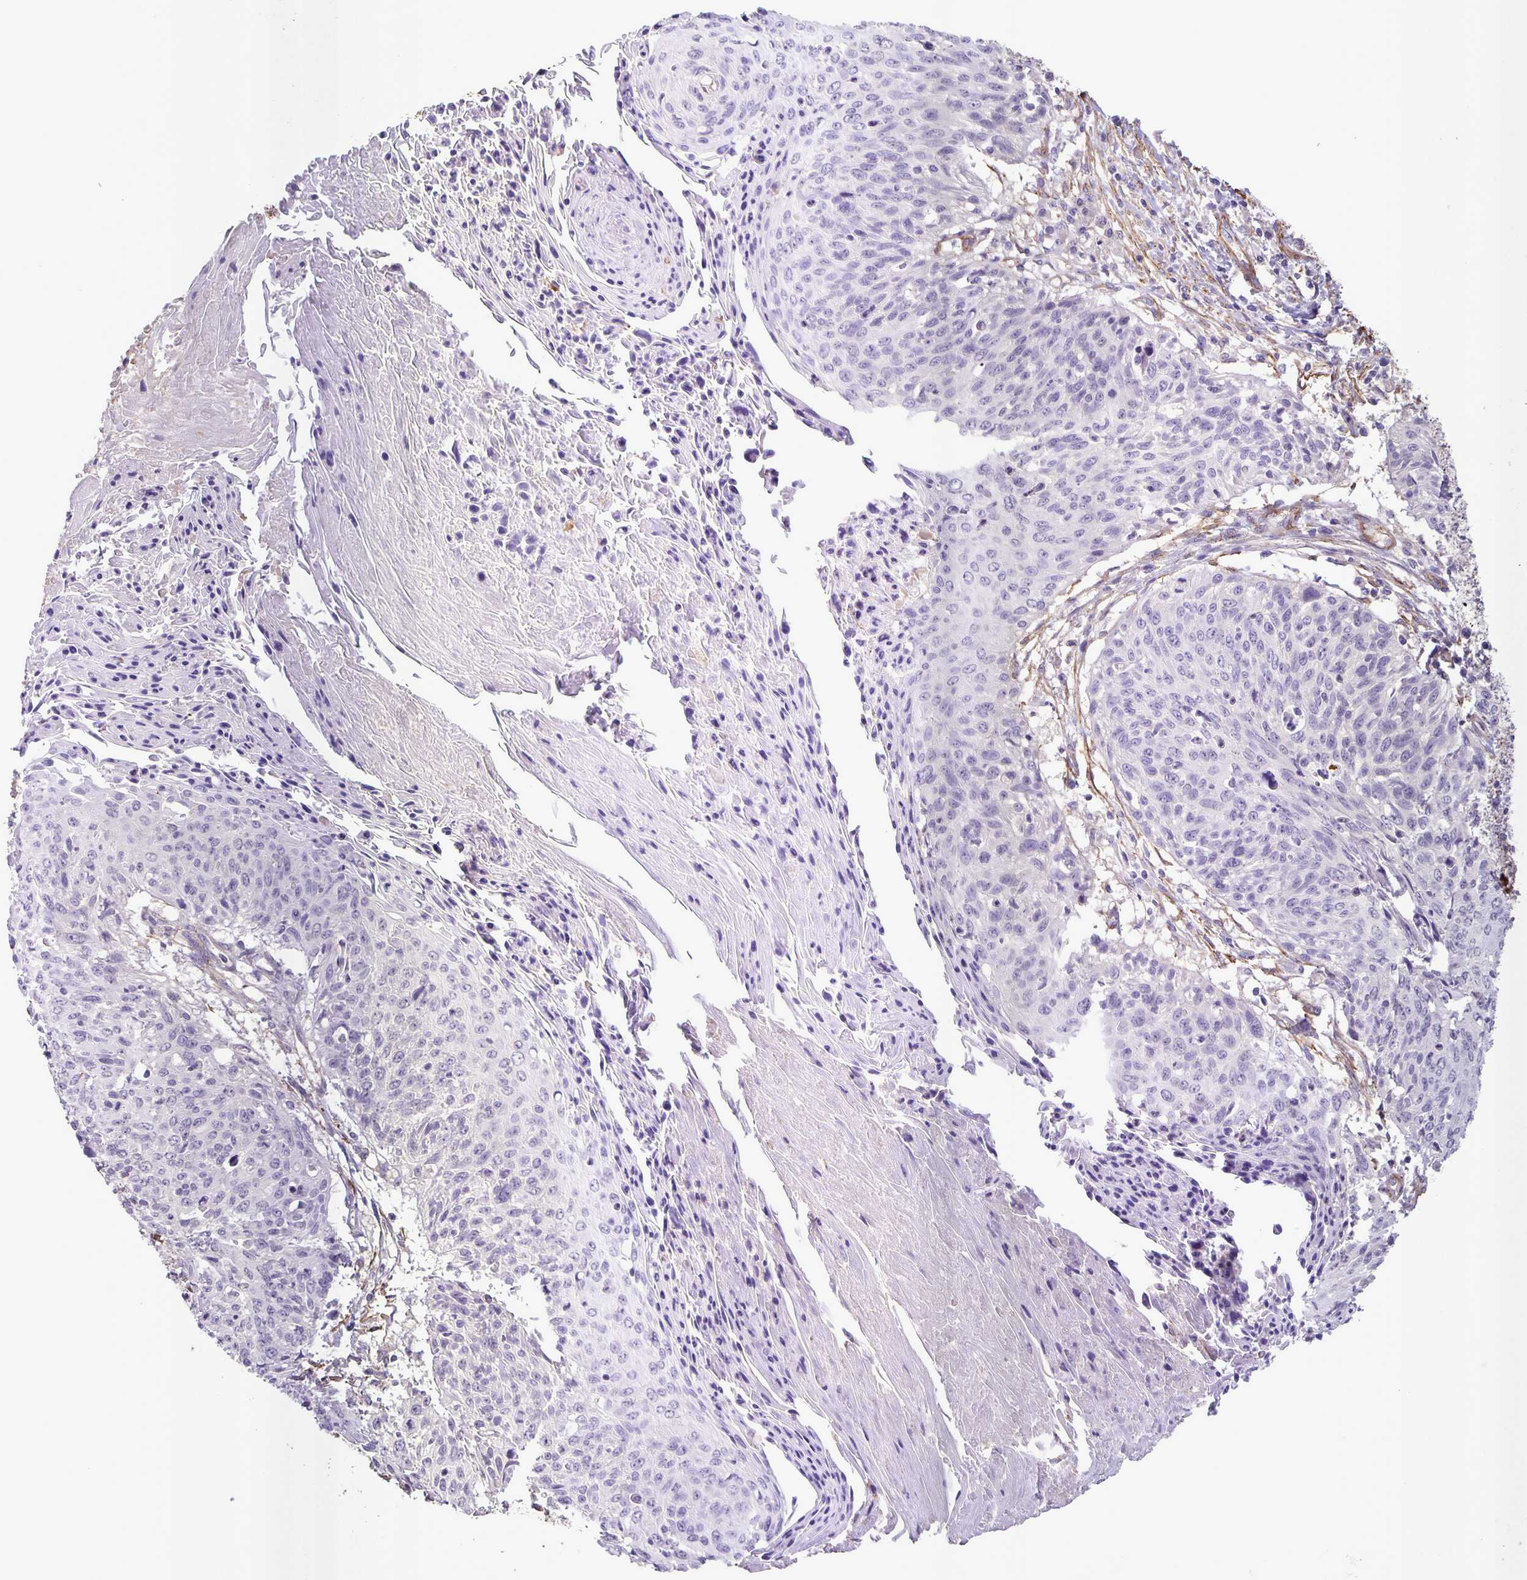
{"staining": {"intensity": "negative", "quantity": "none", "location": "none"}, "tissue": "cervical cancer", "cell_type": "Tumor cells", "image_type": "cancer", "snomed": [{"axis": "morphology", "description": "Squamous cell carcinoma, NOS"}, {"axis": "topography", "description": "Cervix"}], "caption": "An immunohistochemistry image of cervical cancer (squamous cell carcinoma) is shown. There is no staining in tumor cells of cervical cancer (squamous cell carcinoma).", "gene": "SRCIN1", "patient": {"sex": "female", "age": 45}}